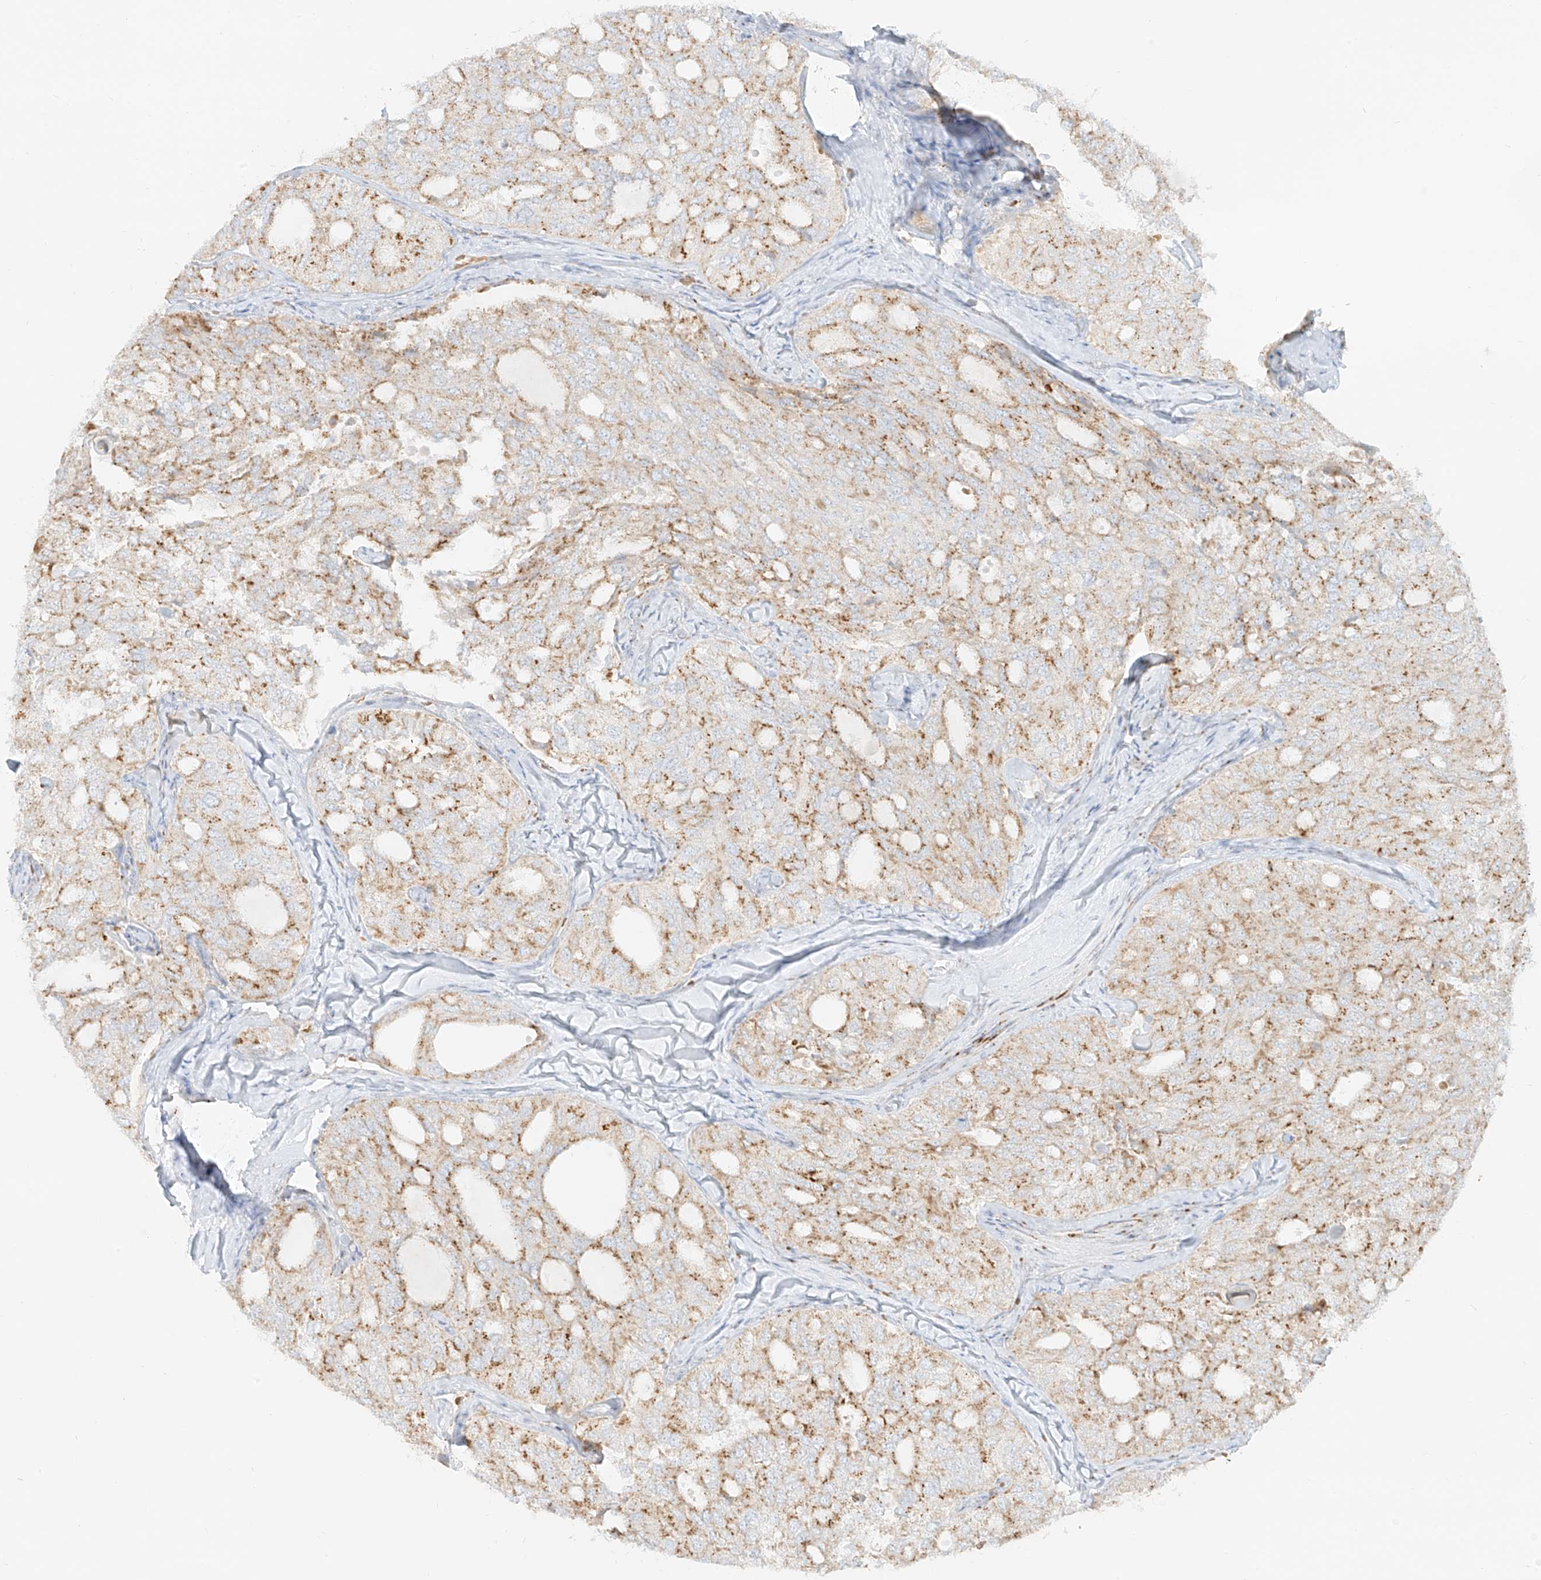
{"staining": {"intensity": "moderate", "quantity": "25%-75%", "location": "cytoplasmic/membranous"}, "tissue": "thyroid cancer", "cell_type": "Tumor cells", "image_type": "cancer", "snomed": [{"axis": "morphology", "description": "Follicular adenoma carcinoma, NOS"}, {"axis": "topography", "description": "Thyroid gland"}], "caption": "Thyroid cancer (follicular adenoma carcinoma) stained with a protein marker shows moderate staining in tumor cells.", "gene": "TMEM87B", "patient": {"sex": "male", "age": 75}}